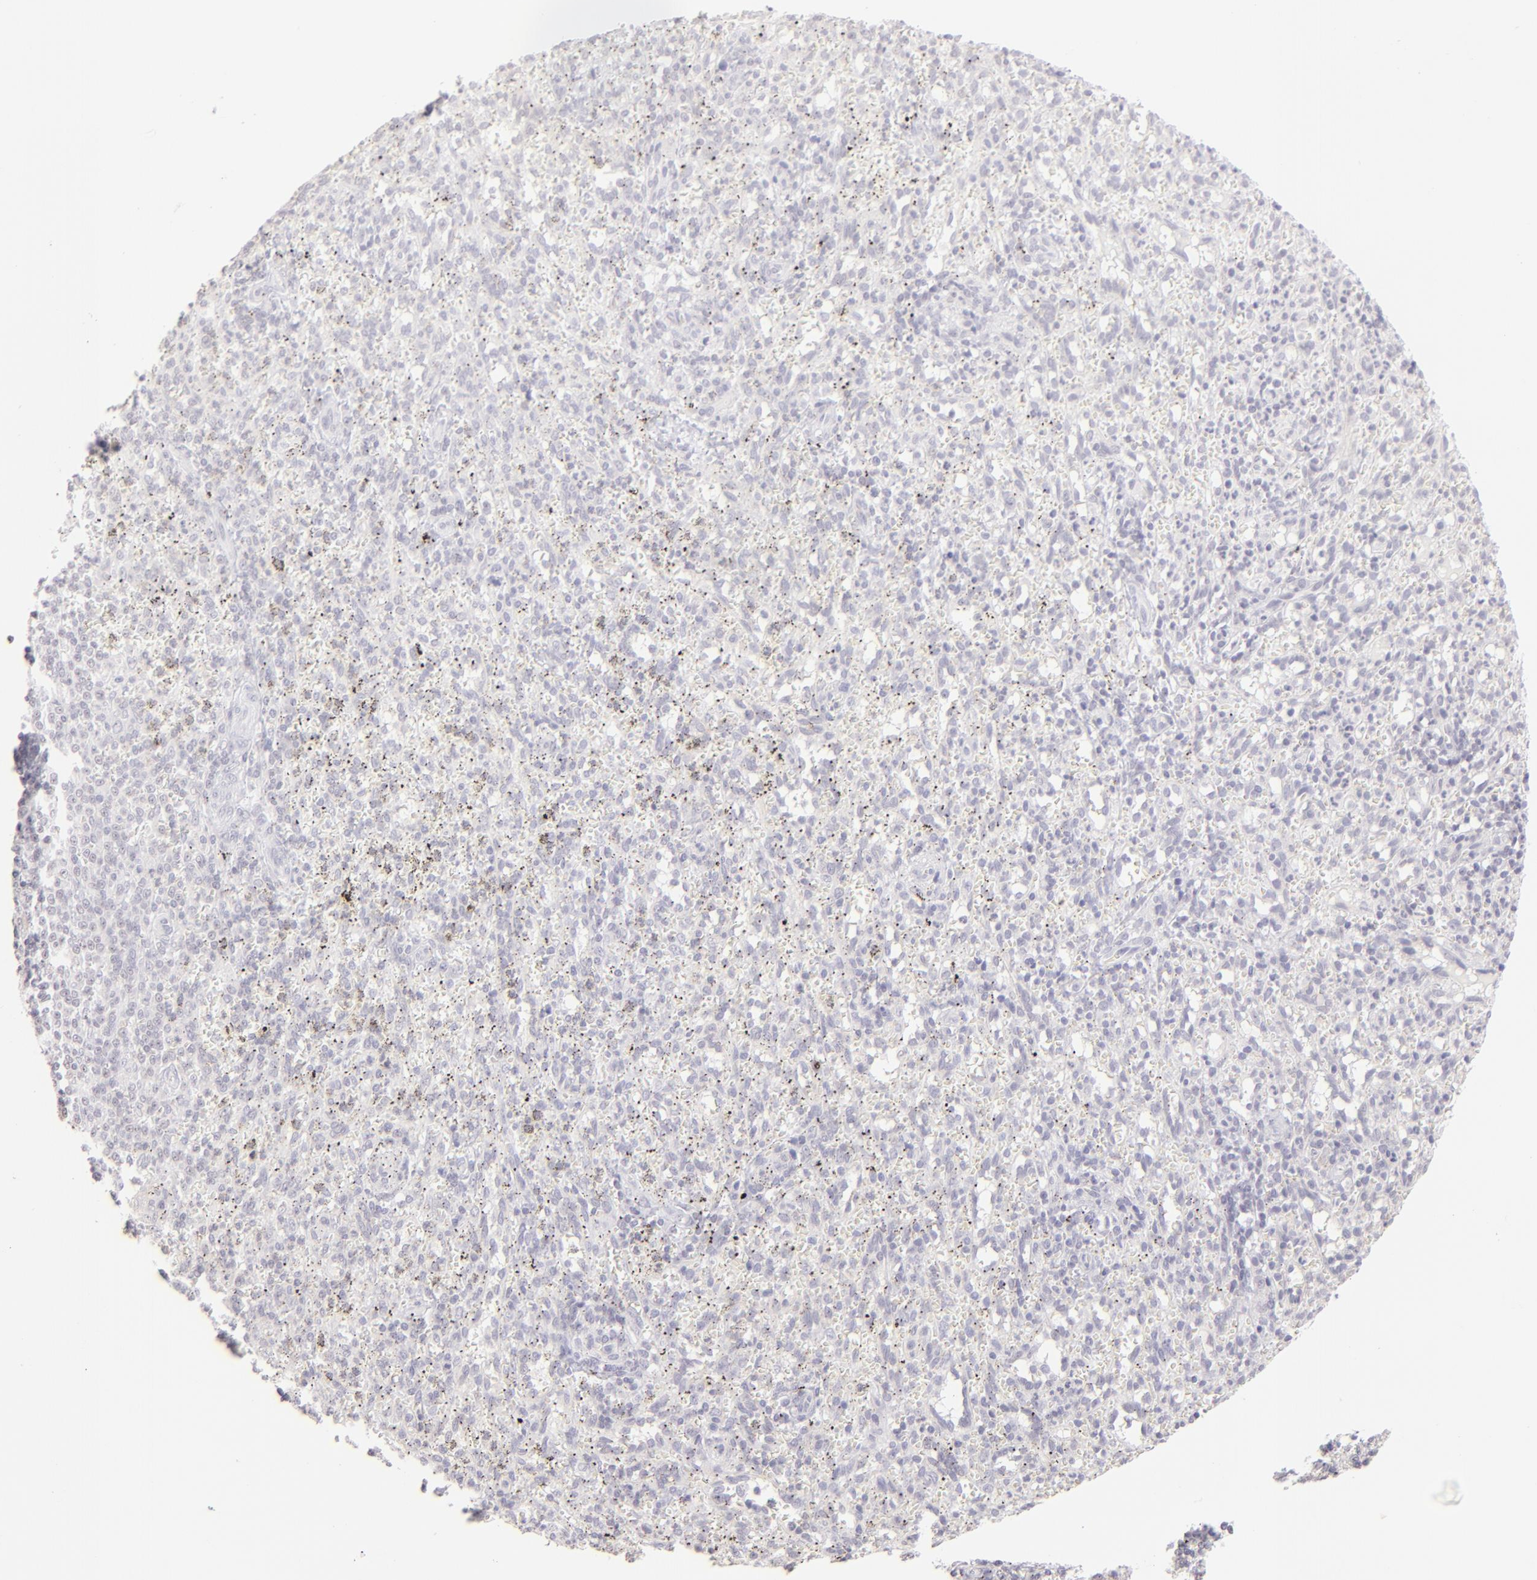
{"staining": {"intensity": "negative", "quantity": "none", "location": "none"}, "tissue": "spleen", "cell_type": "Cells in red pulp", "image_type": "normal", "snomed": [{"axis": "morphology", "description": "Normal tissue, NOS"}, {"axis": "topography", "description": "Spleen"}], "caption": "This is a micrograph of immunohistochemistry staining of unremarkable spleen, which shows no expression in cells in red pulp.", "gene": "MAGEA1", "patient": {"sex": "female", "age": 10}}